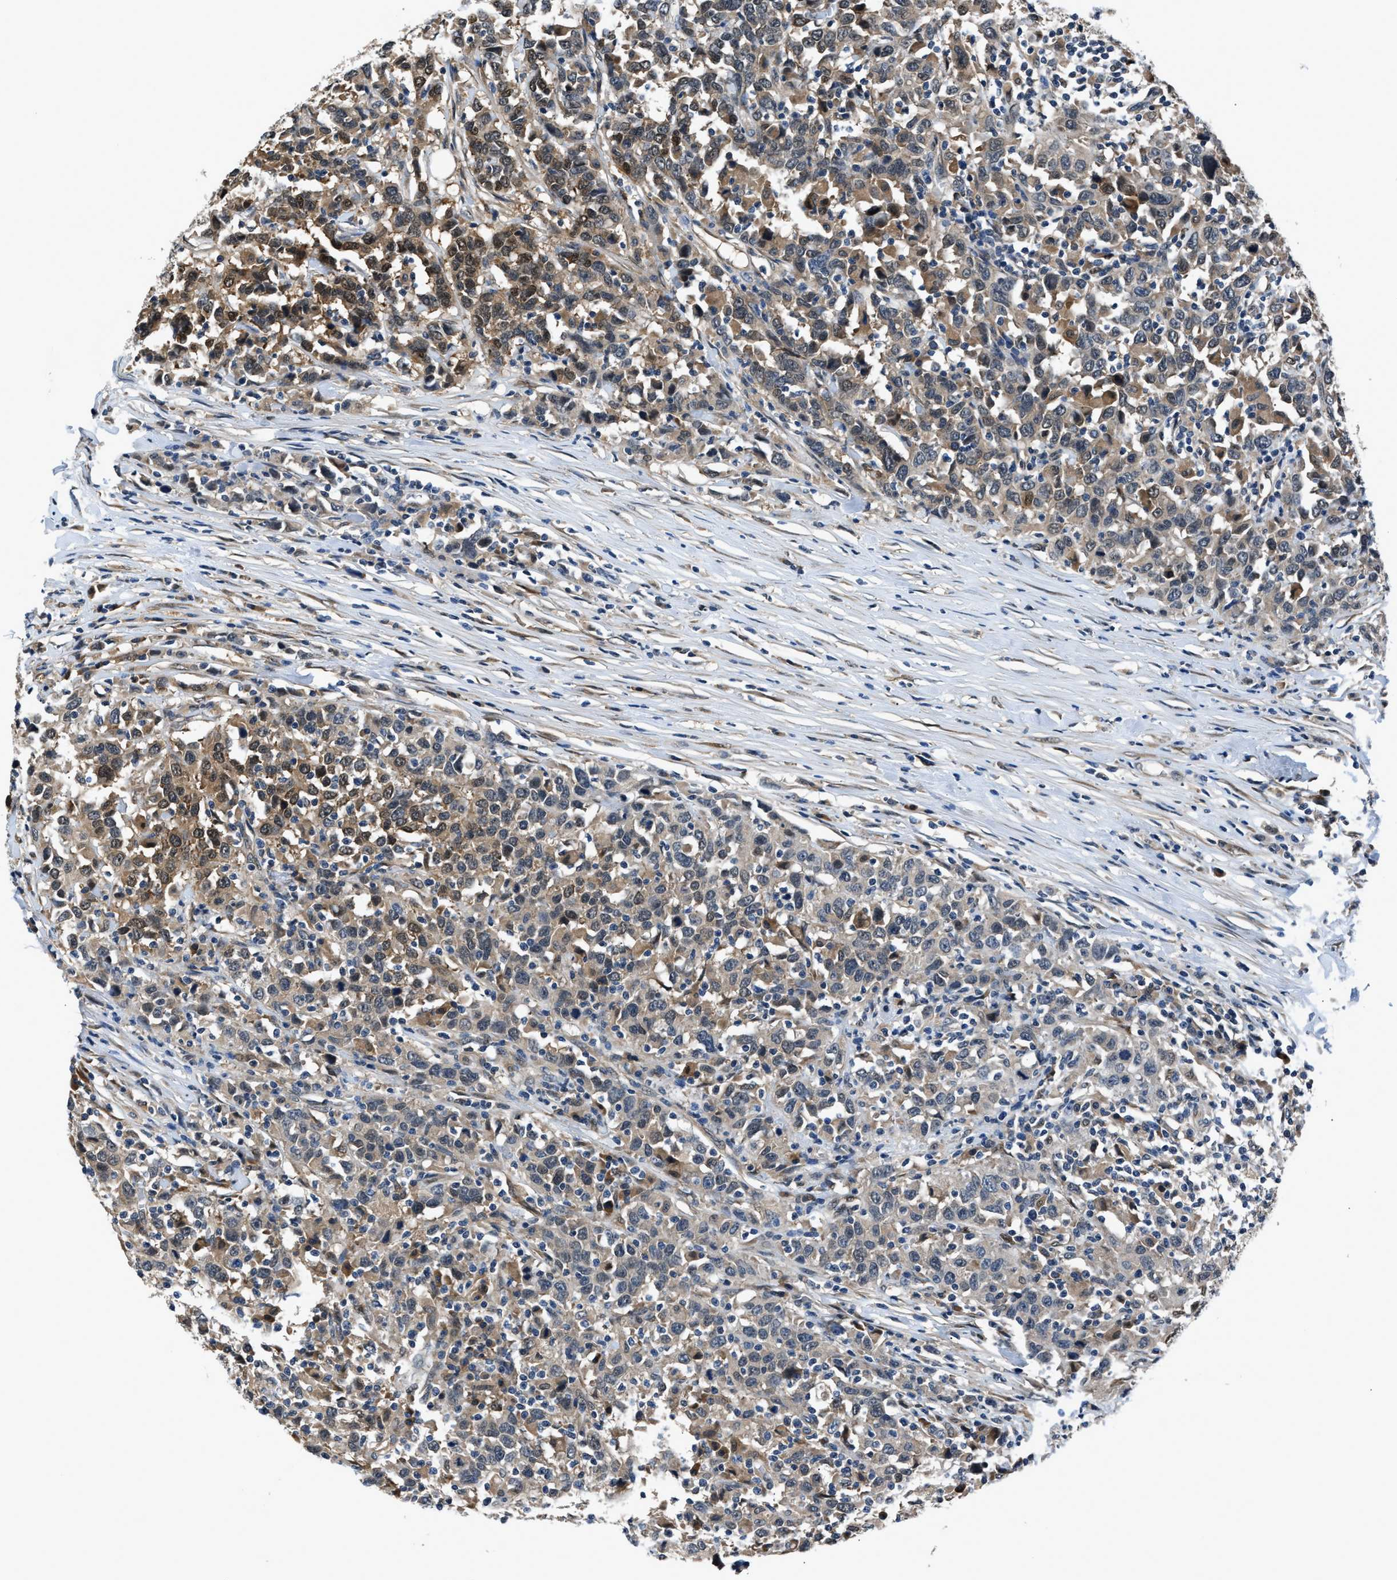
{"staining": {"intensity": "weak", "quantity": "25%-75%", "location": "cytoplasmic/membranous"}, "tissue": "urothelial cancer", "cell_type": "Tumor cells", "image_type": "cancer", "snomed": [{"axis": "morphology", "description": "Urothelial carcinoma, High grade"}, {"axis": "topography", "description": "Urinary bladder"}], "caption": "Protein analysis of urothelial cancer tissue exhibits weak cytoplasmic/membranous expression in approximately 25%-75% of tumor cells.", "gene": "TP53I3", "patient": {"sex": "male", "age": 61}}